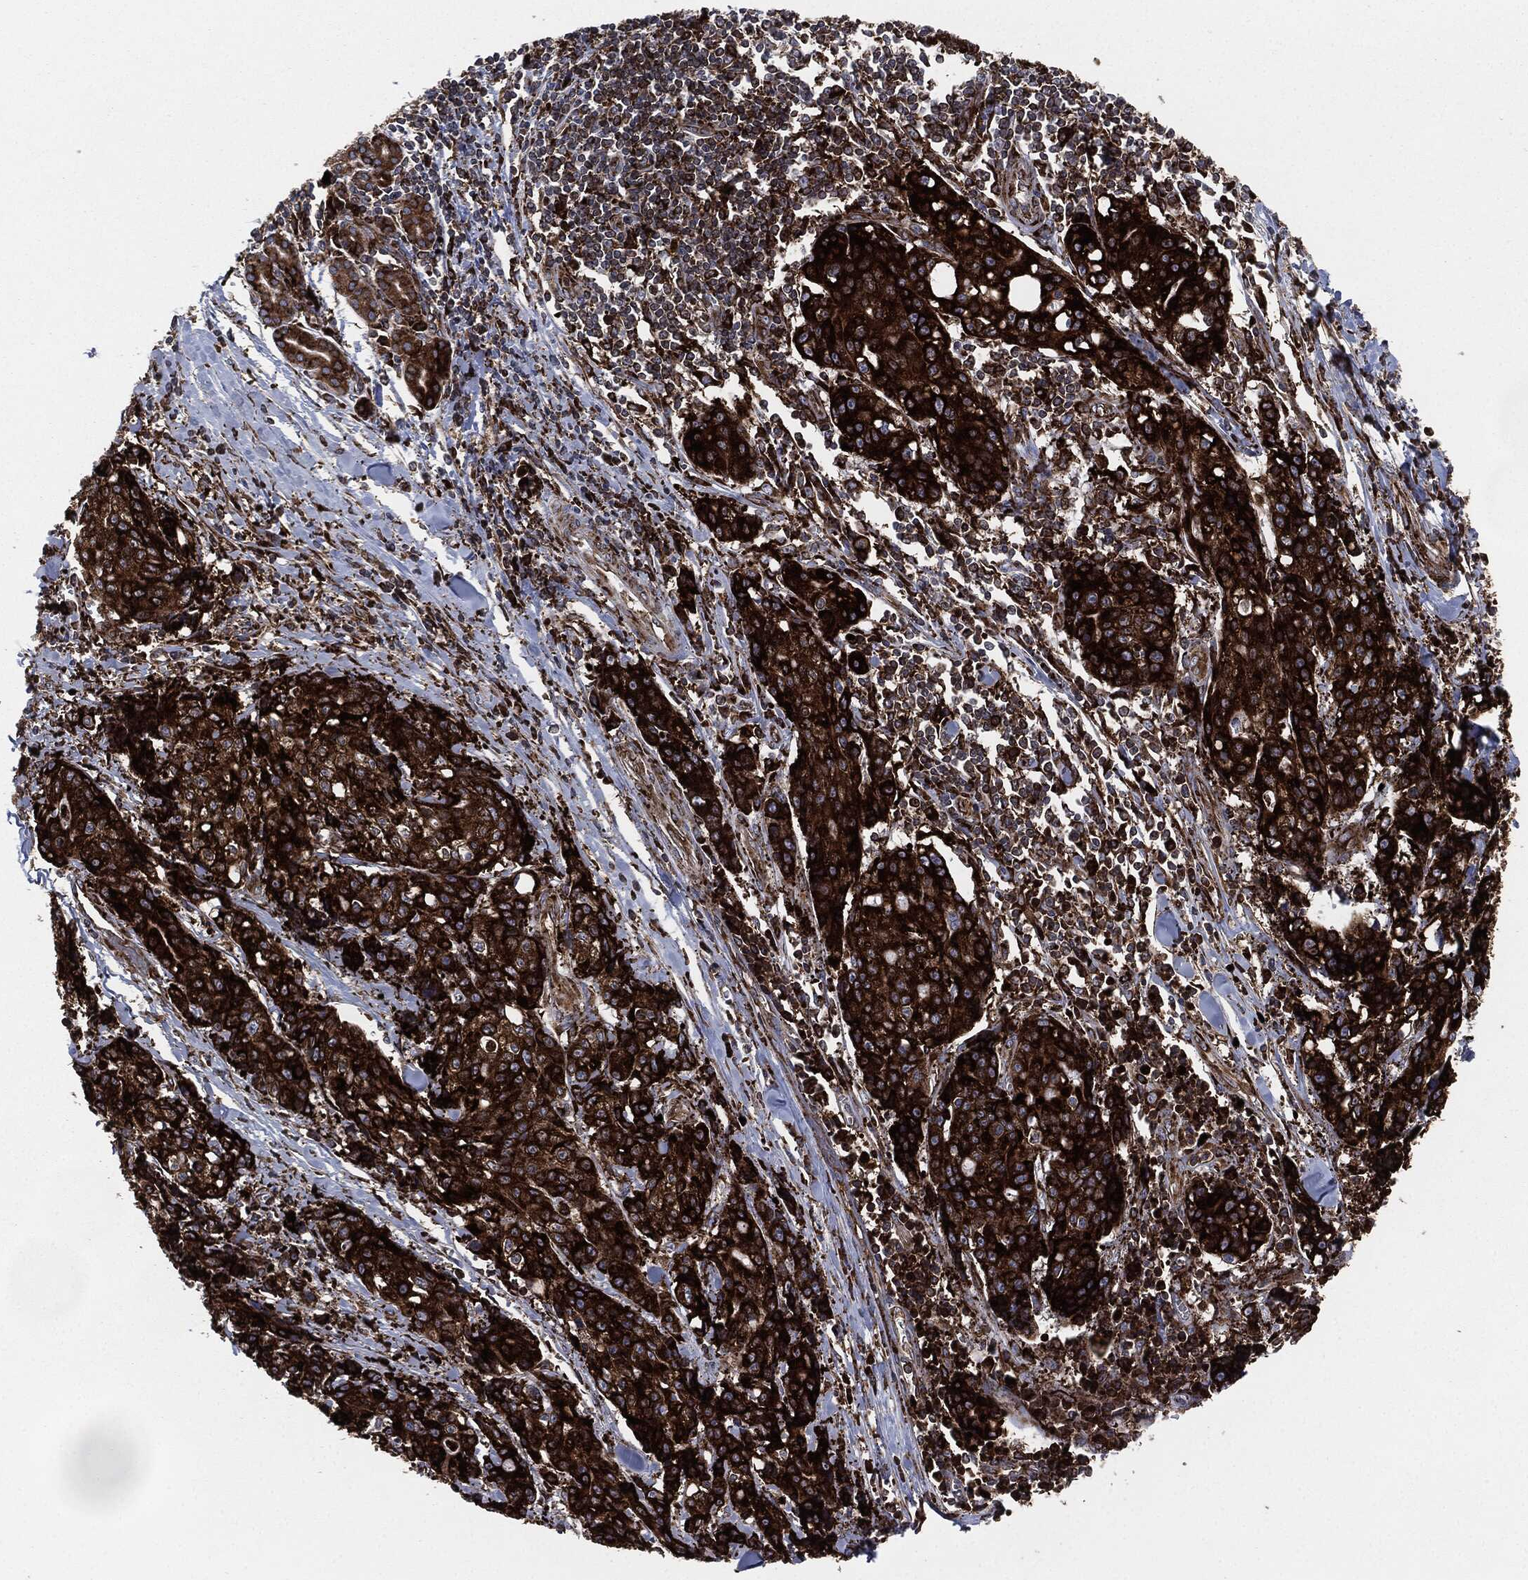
{"staining": {"intensity": "strong", "quantity": ">75%", "location": "cytoplasmic/membranous"}, "tissue": "pancreatic cancer", "cell_type": "Tumor cells", "image_type": "cancer", "snomed": [{"axis": "morphology", "description": "Adenocarcinoma, NOS"}, {"axis": "topography", "description": "Pancreas"}], "caption": "Adenocarcinoma (pancreatic) stained for a protein (brown) displays strong cytoplasmic/membranous positive staining in approximately >75% of tumor cells.", "gene": "CALR", "patient": {"sex": "male", "age": 64}}